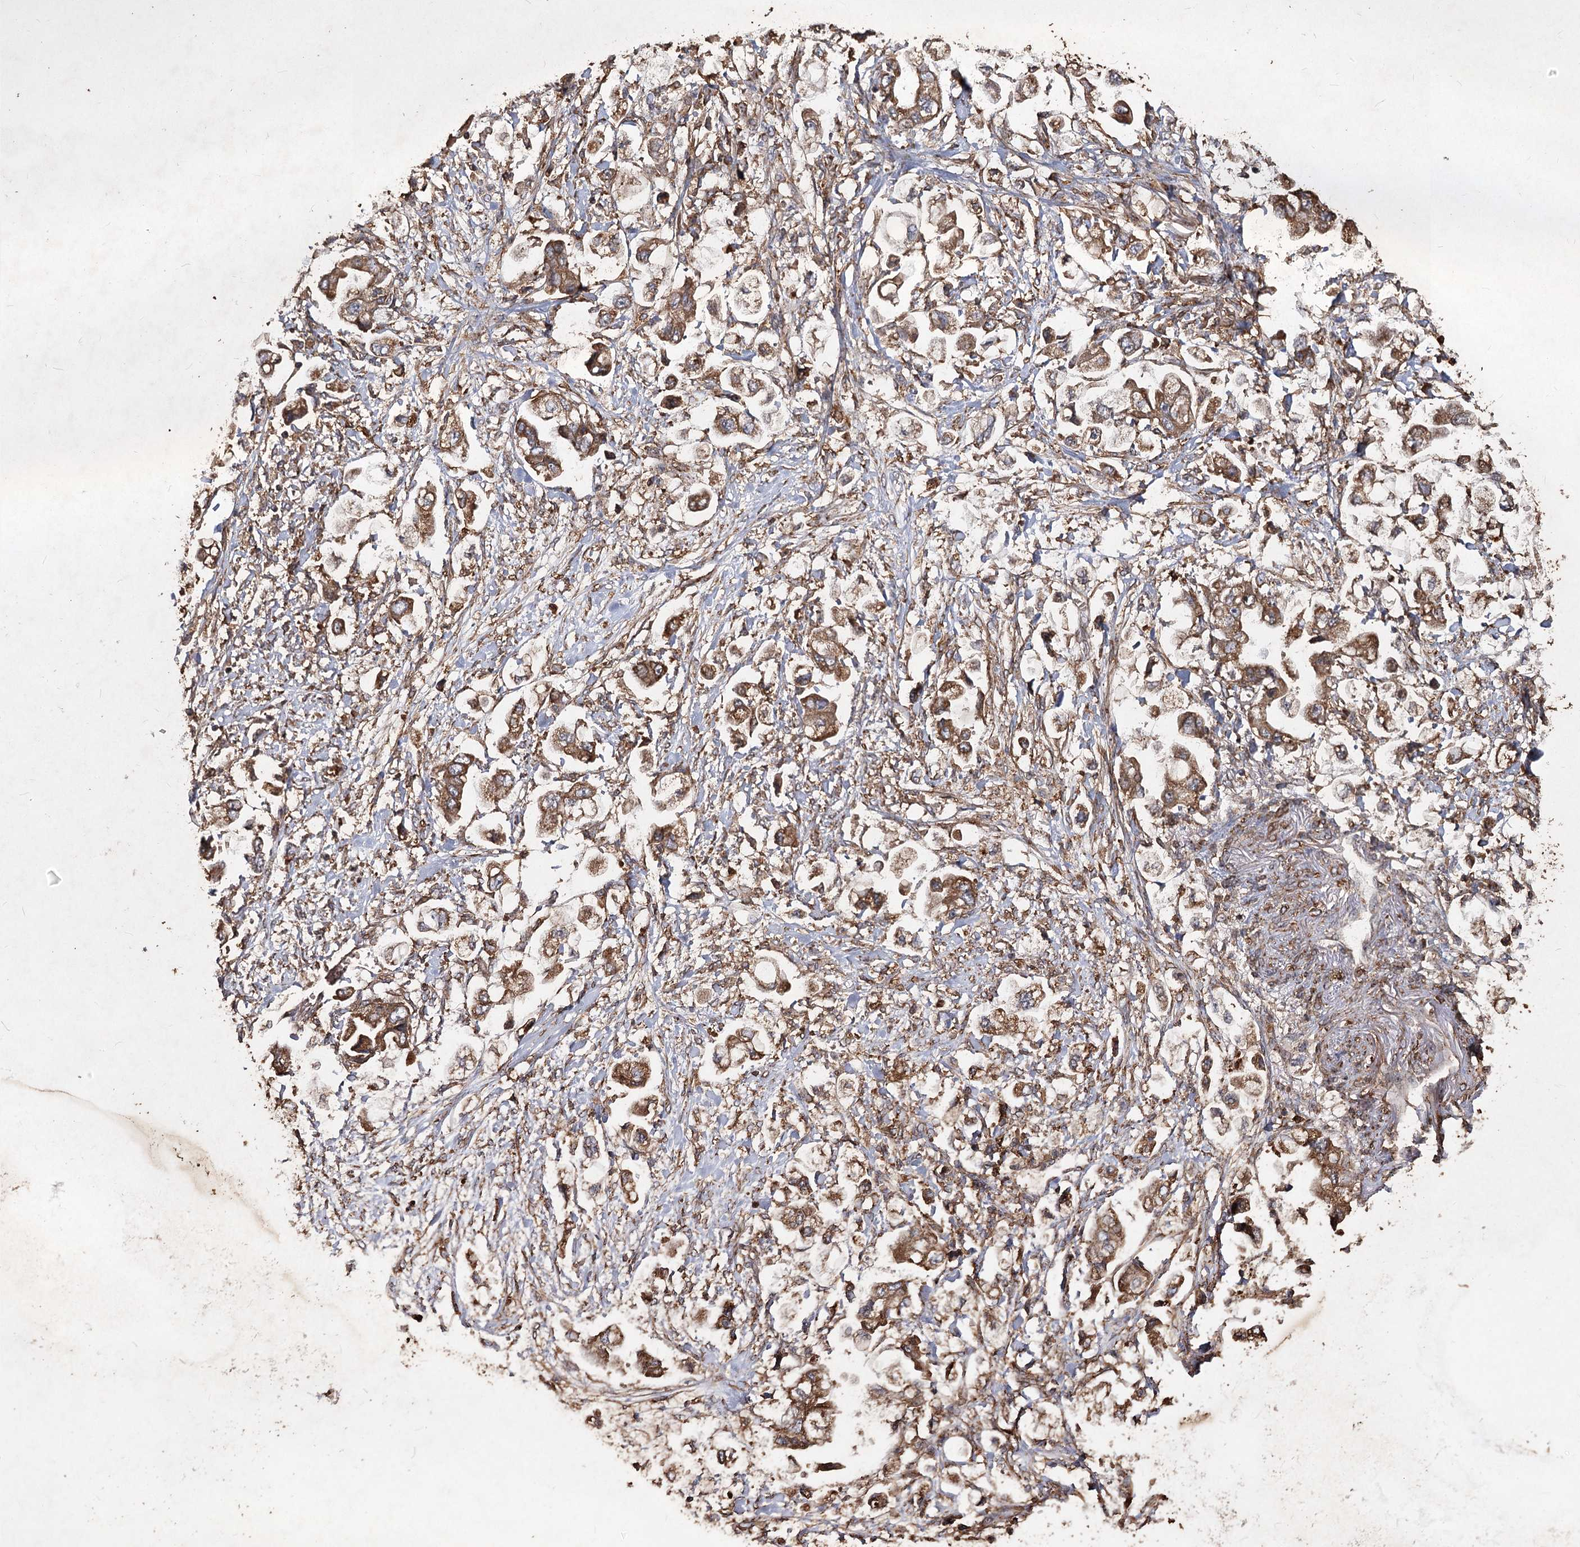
{"staining": {"intensity": "moderate", "quantity": ">75%", "location": "cytoplasmic/membranous"}, "tissue": "stomach cancer", "cell_type": "Tumor cells", "image_type": "cancer", "snomed": [{"axis": "morphology", "description": "Adenocarcinoma, NOS"}, {"axis": "topography", "description": "Stomach"}], "caption": "A high-resolution photomicrograph shows IHC staining of adenocarcinoma (stomach), which exhibits moderate cytoplasmic/membranous staining in approximately >75% of tumor cells.", "gene": "PIK3C2A", "patient": {"sex": "male", "age": 62}}